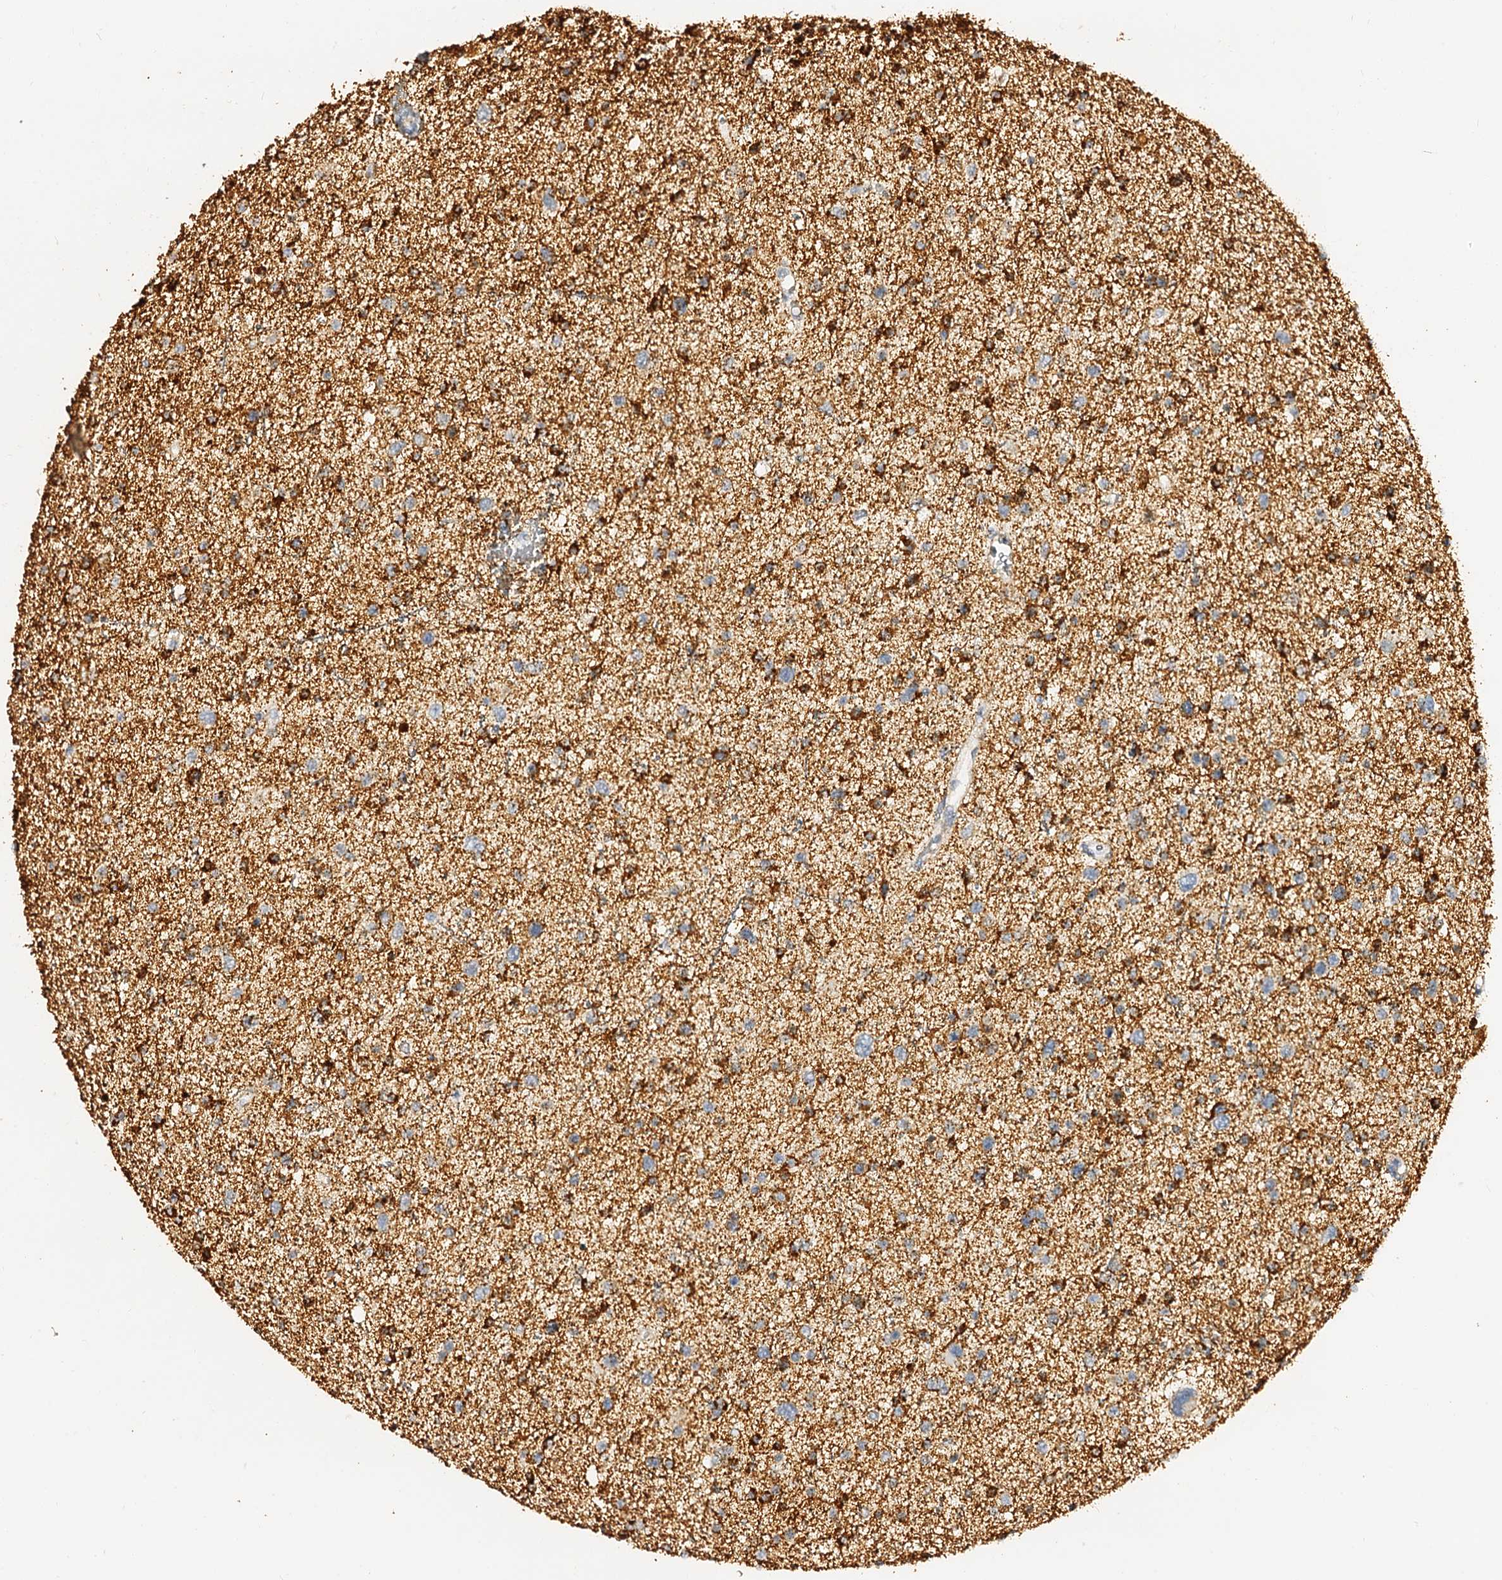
{"staining": {"intensity": "strong", "quantity": "25%-75%", "location": "cytoplasmic/membranous"}, "tissue": "glioma", "cell_type": "Tumor cells", "image_type": "cancer", "snomed": [{"axis": "morphology", "description": "Glioma, malignant, Low grade"}, {"axis": "topography", "description": "Brain"}], "caption": "Immunohistochemistry image of human glioma stained for a protein (brown), which exhibits high levels of strong cytoplasmic/membranous expression in about 25%-75% of tumor cells.", "gene": "MAOB", "patient": {"sex": "female", "age": 37}}